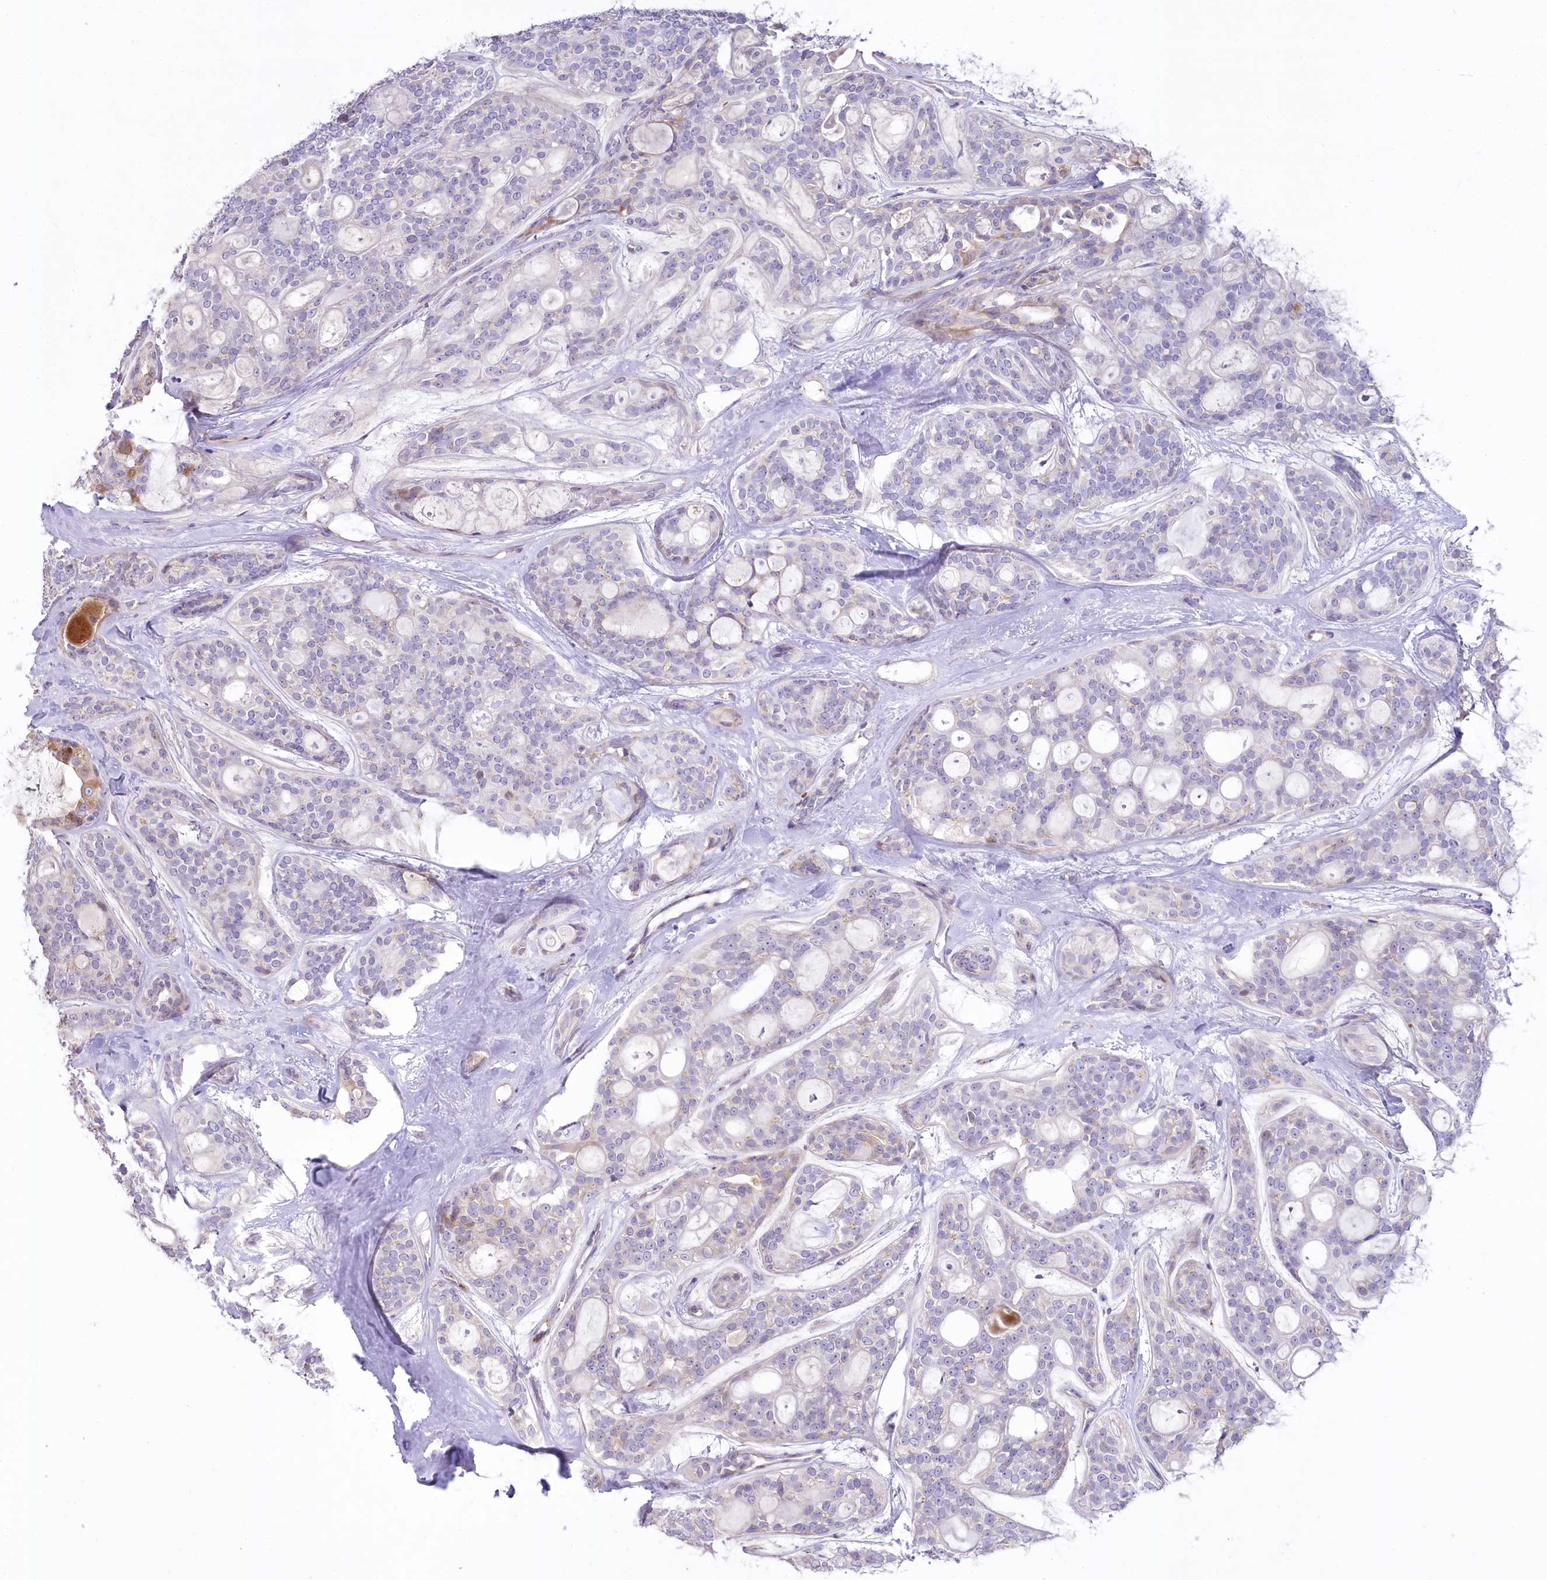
{"staining": {"intensity": "negative", "quantity": "none", "location": "none"}, "tissue": "head and neck cancer", "cell_type": "Tumor cells", "image_type": "cancer", "snomed": [{"axis": "morphology", "description": "Adenocarcinoma, NOS"}, {"axis": "topography", "description": "Head-Neck"}], "caption": "Immunohistochemistry photomicrograph of head and neck cancer stained for a protein (brown), which demonstrates no expression in tumor cells.", "gene": "SLC6A11", "patient": {"sex": "male", "age": 66}}